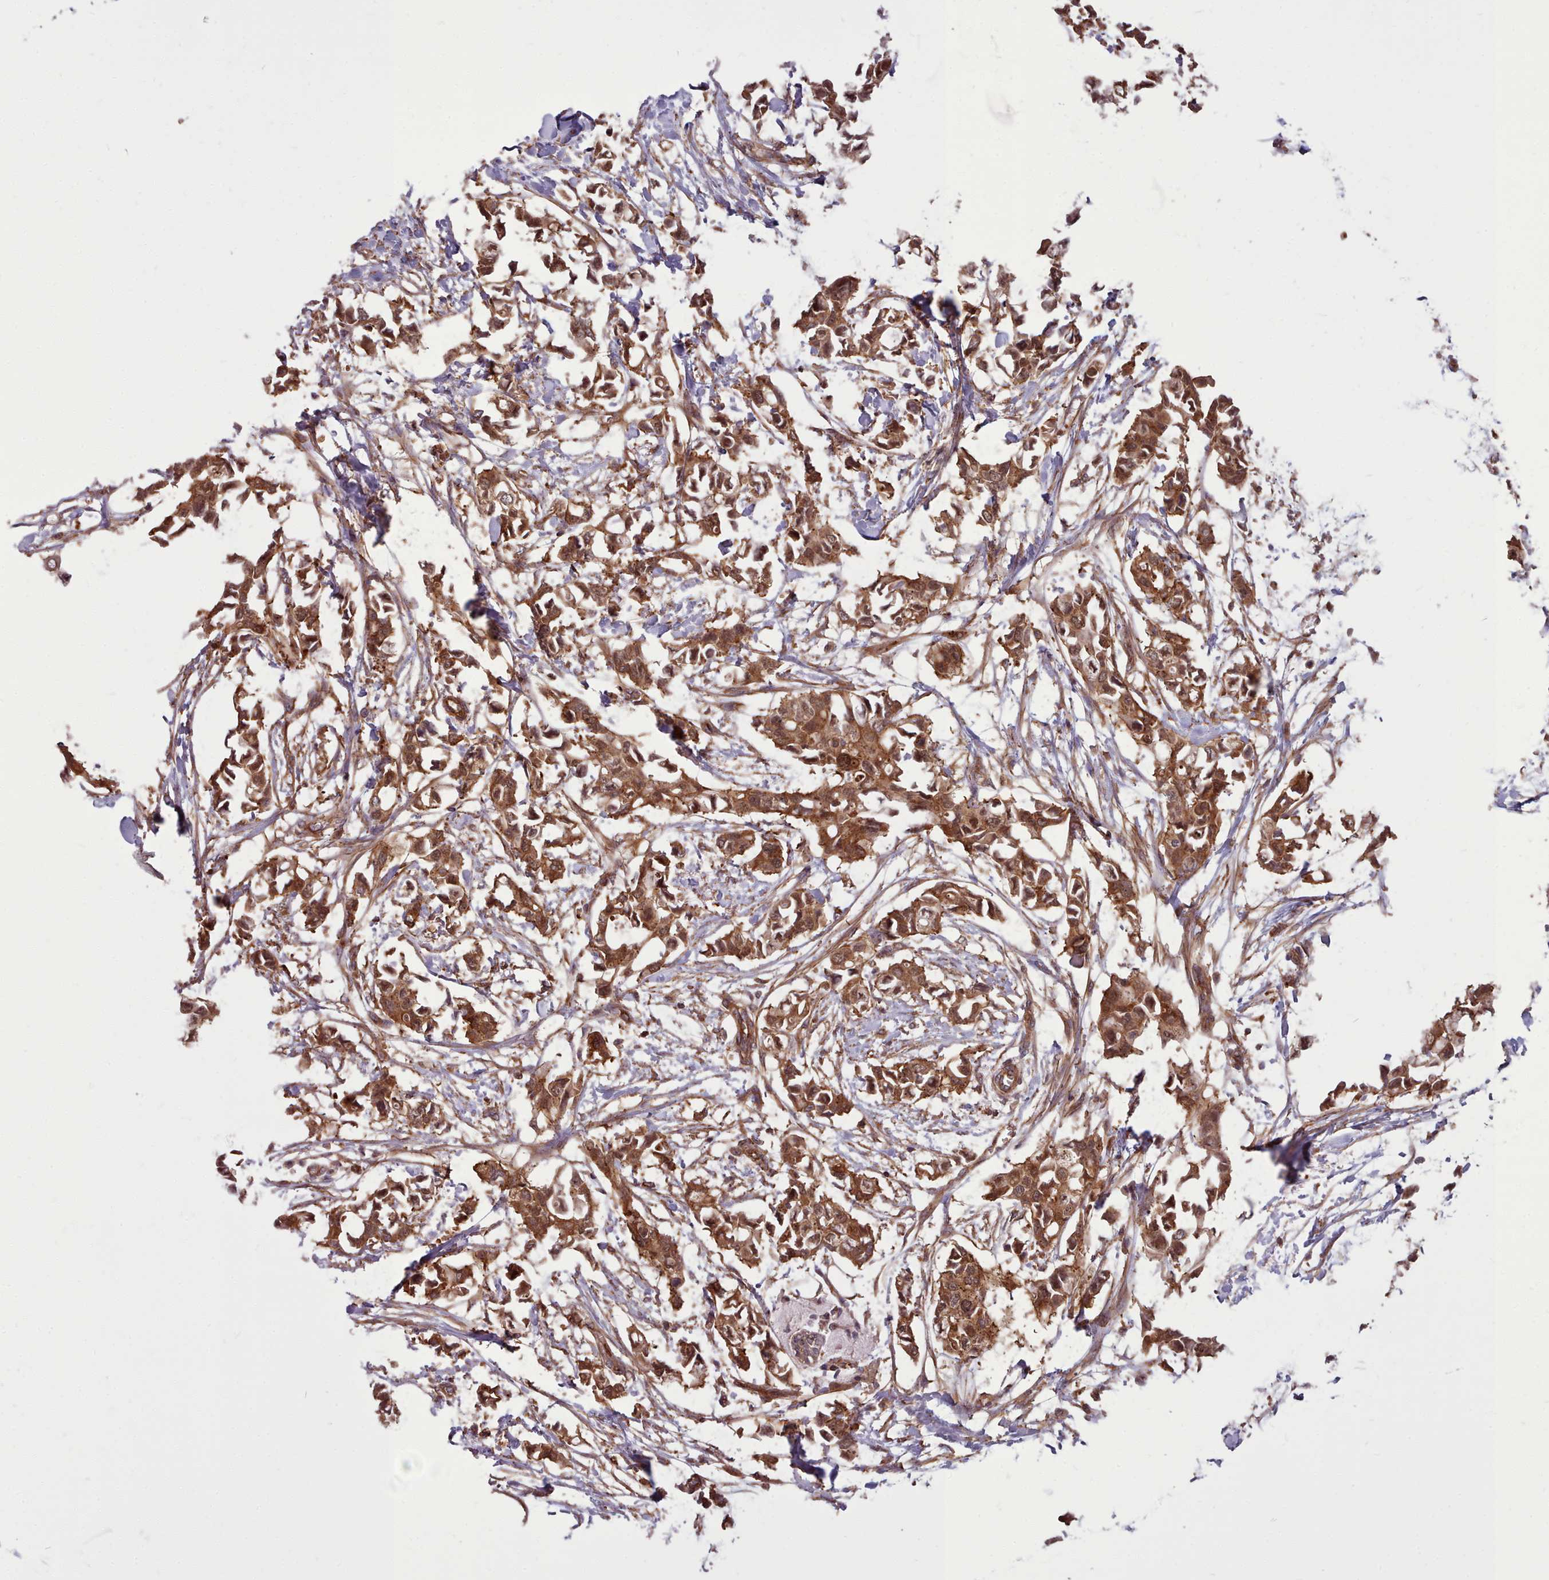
{"staining": {"intensity": "strong", "quantity": ">75%", "location": "cytoplasmic/membranous"}, "tissue": "breast cancer", "cell_type": "Tumor cells", "image_type": "cancer", "snomed": [{"axis": "morphology", "description": "Duct carcinoma"}, {"axis": "topography", "description": "Breast"}], "caption": "Human breast cancer stained with a brown dye demonstrates strong cytoplasmic/membranous positive staining in about >75% of tumor cells.", "gene": "STUB1", "patient": {"sex": "female", "age": 41}}